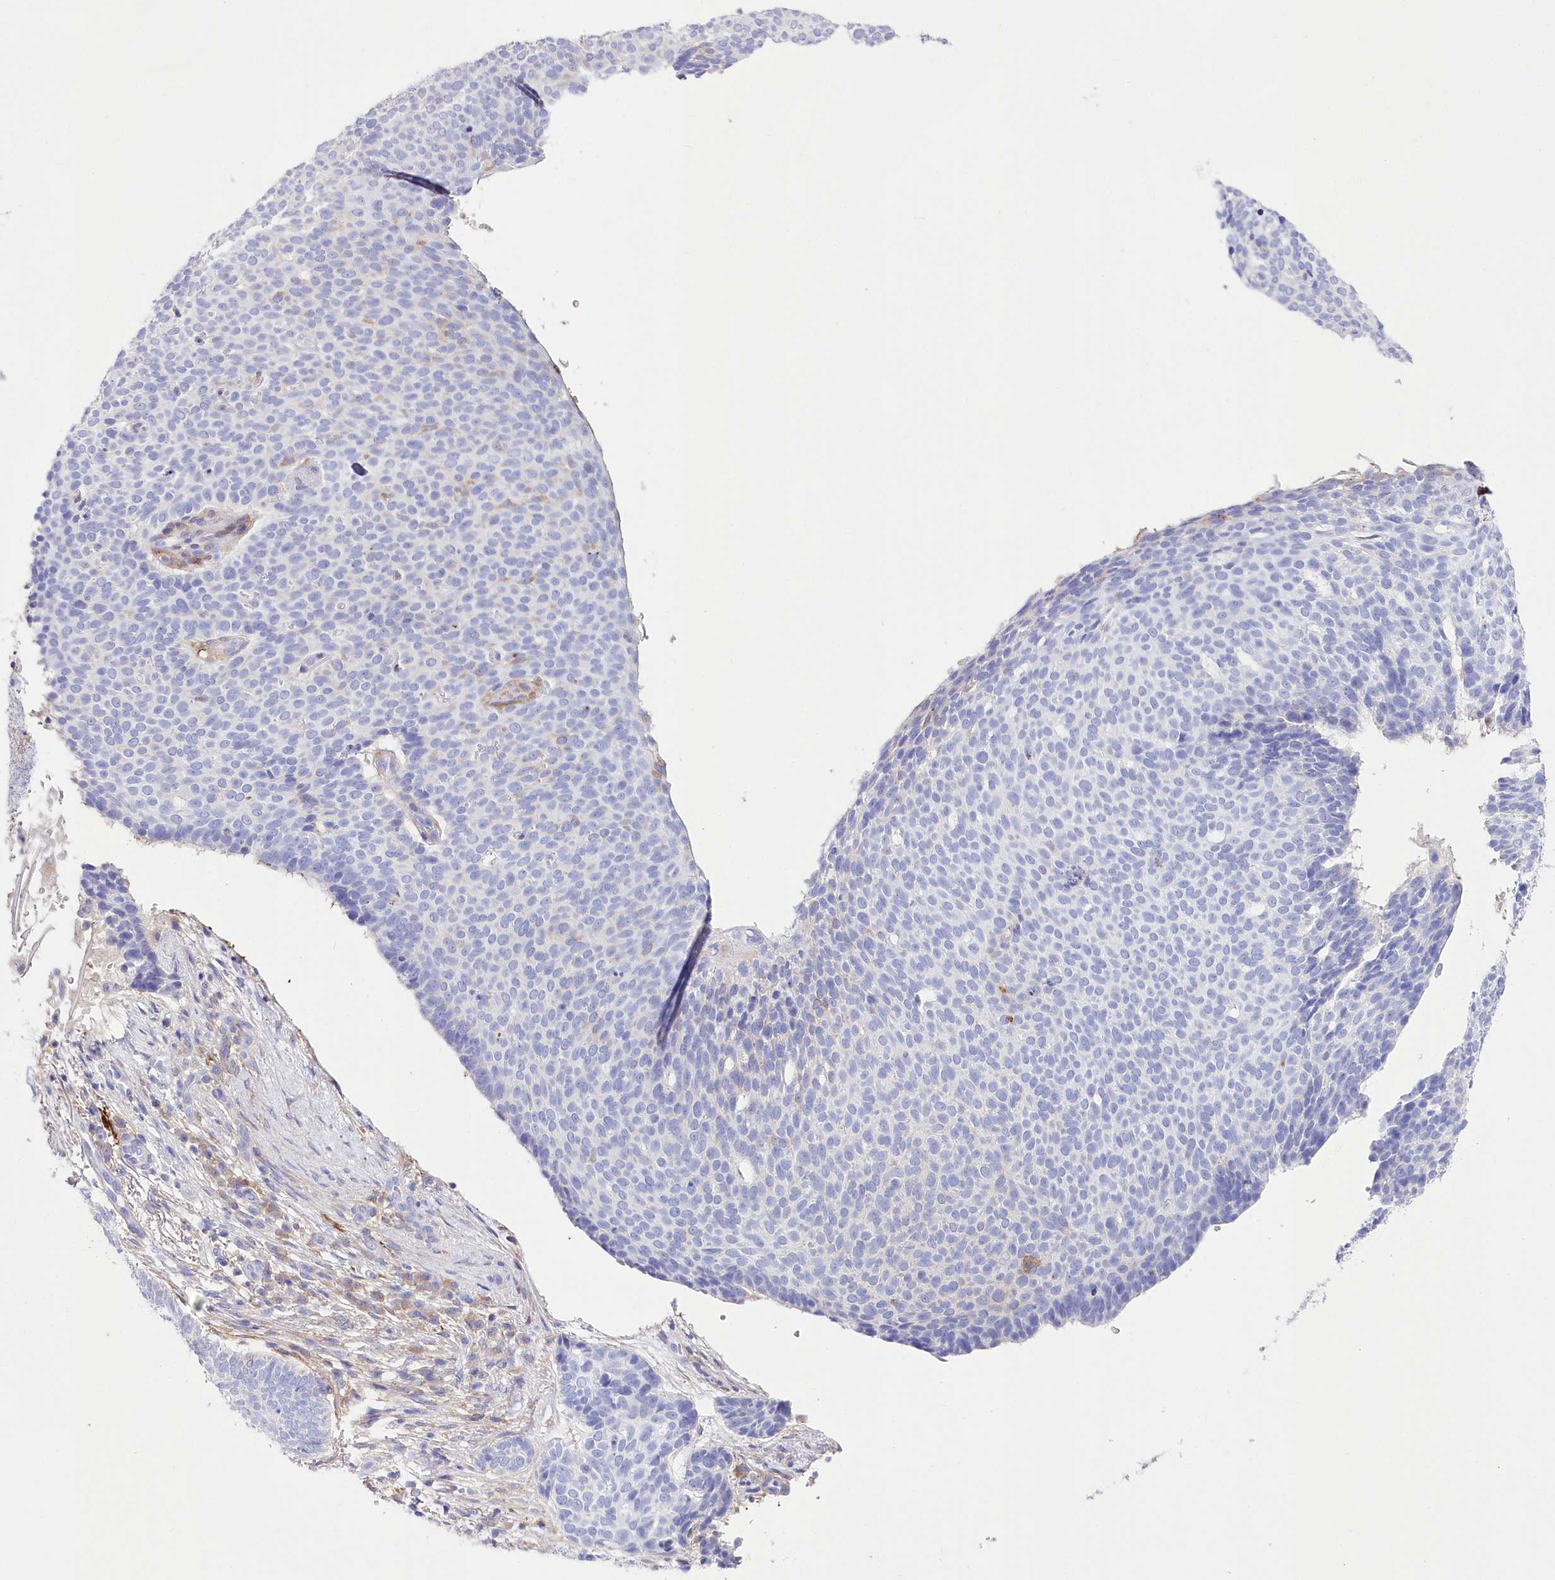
{"staining": {"intensity": "negative", "quantity": "none", "location": "none"}, "tissue": "skin cancer", "cell_type": "Tumor cells", "image_type": "cancer", "snomed": [{"axis": "morphology", "description": "Normal tissue, NOS"}, {"axis": "morphology", "description": "Basal cell carcinoma"}, {"axis": "topography", "description": "Skin"}], "caption": "DAB (3,3'-diaminobenzidine) immunohistochemical staining of basal cell carcinoma (skin) reveals no significant expression in tumor cells.", "gene": "DNAJC19", "patient": {"sex": "male", "age": 50}}